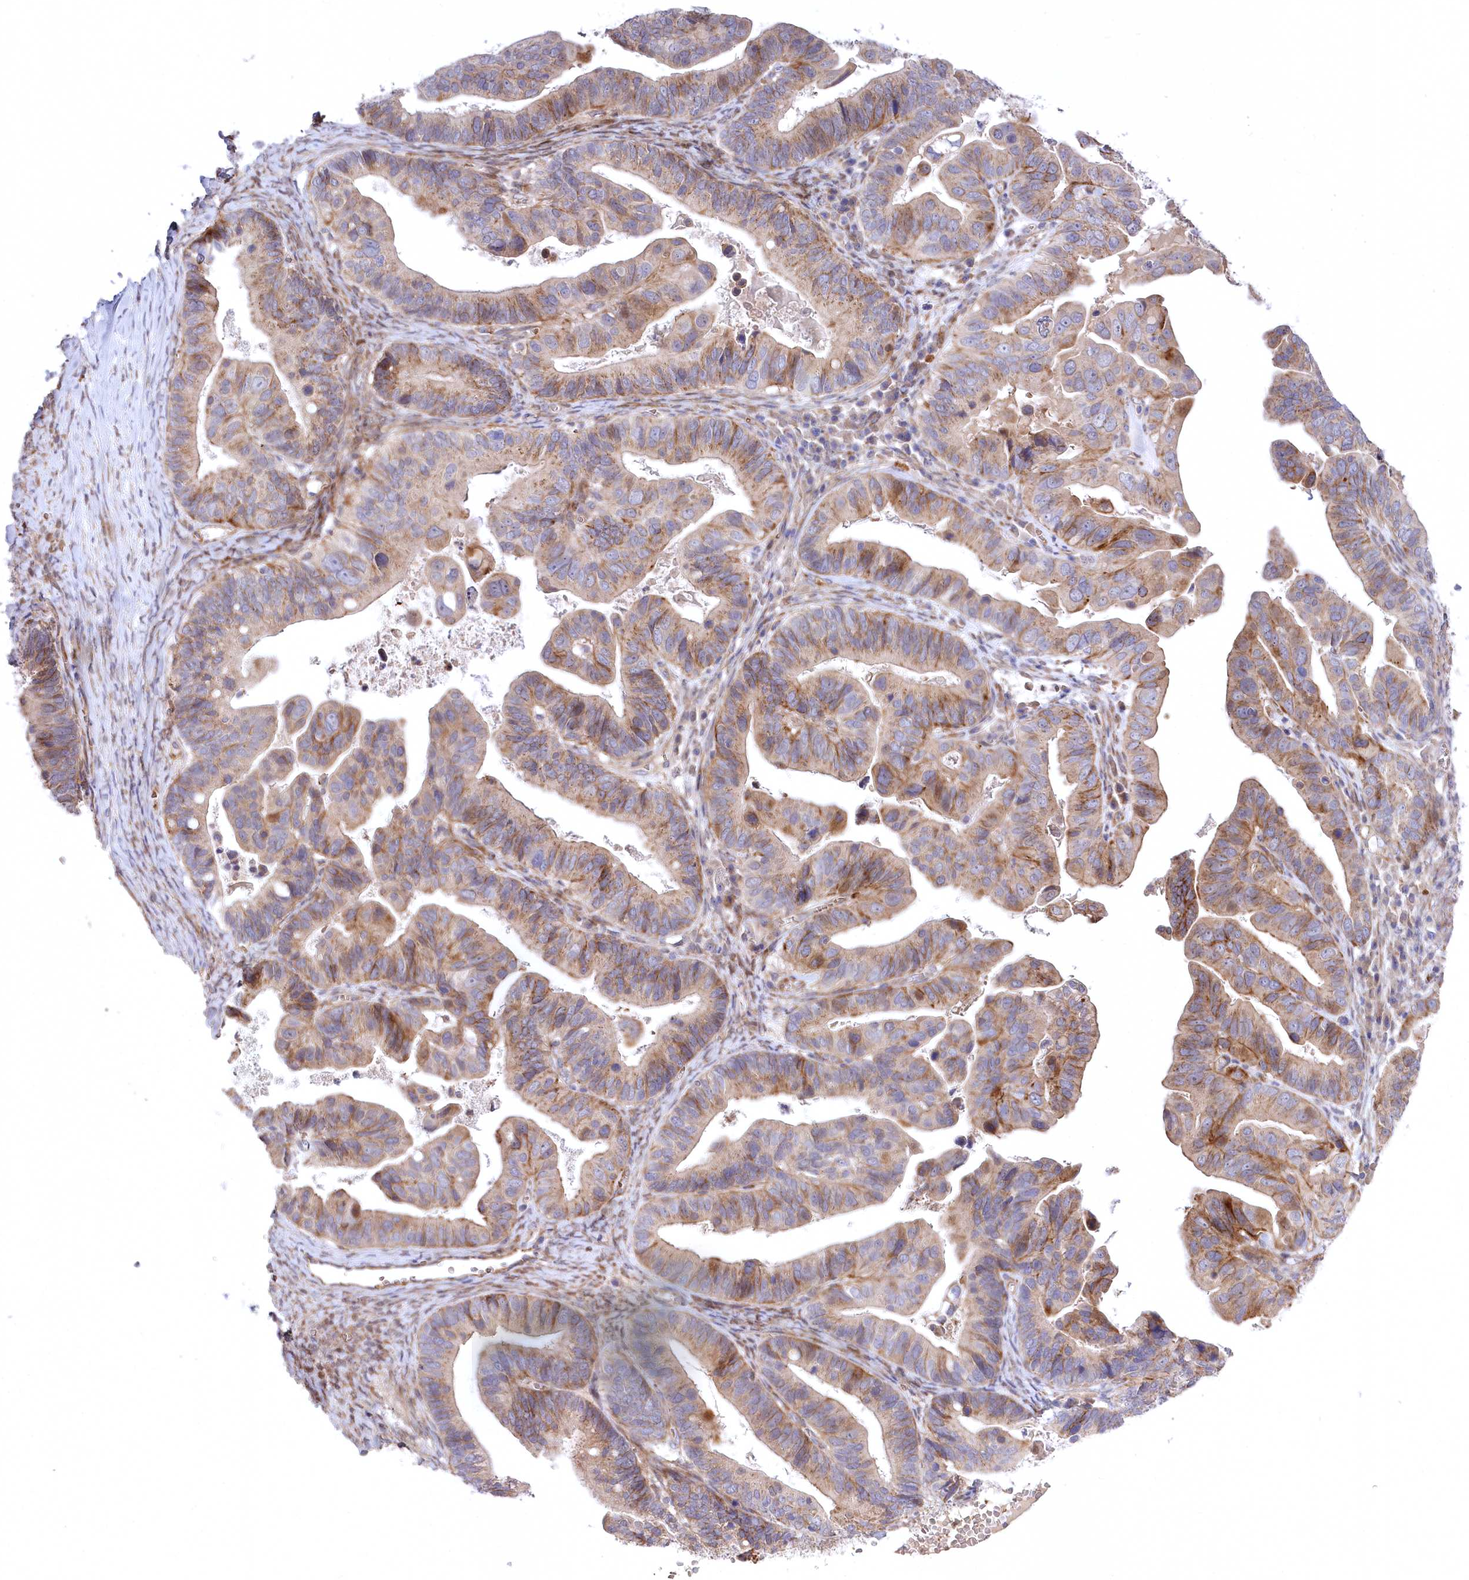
{"staining": {"intensity": "moderate", "quantity": ">75%", "location": "cytoplasmic/membranous"}, "tissue": "ovarian cancer", "cell_type": "Tumor cells", "image_type": "cancer", "snomed": [{"axis": "morphology", "description": "Cystadenocarcinoma, serous, NOS"}, {"axis": "topography", "description": "Ovary"}], "caption": "Immunohistochemistry of ovarian serous cystadenocarcinoma displays medium levels of moderate cytoplasmic/membranous staining in approximately >75% of tumor cells. Nuclei are stained in blue.", "gene": "TRUB1", "patient": {"sex": "female", "age": 56}}